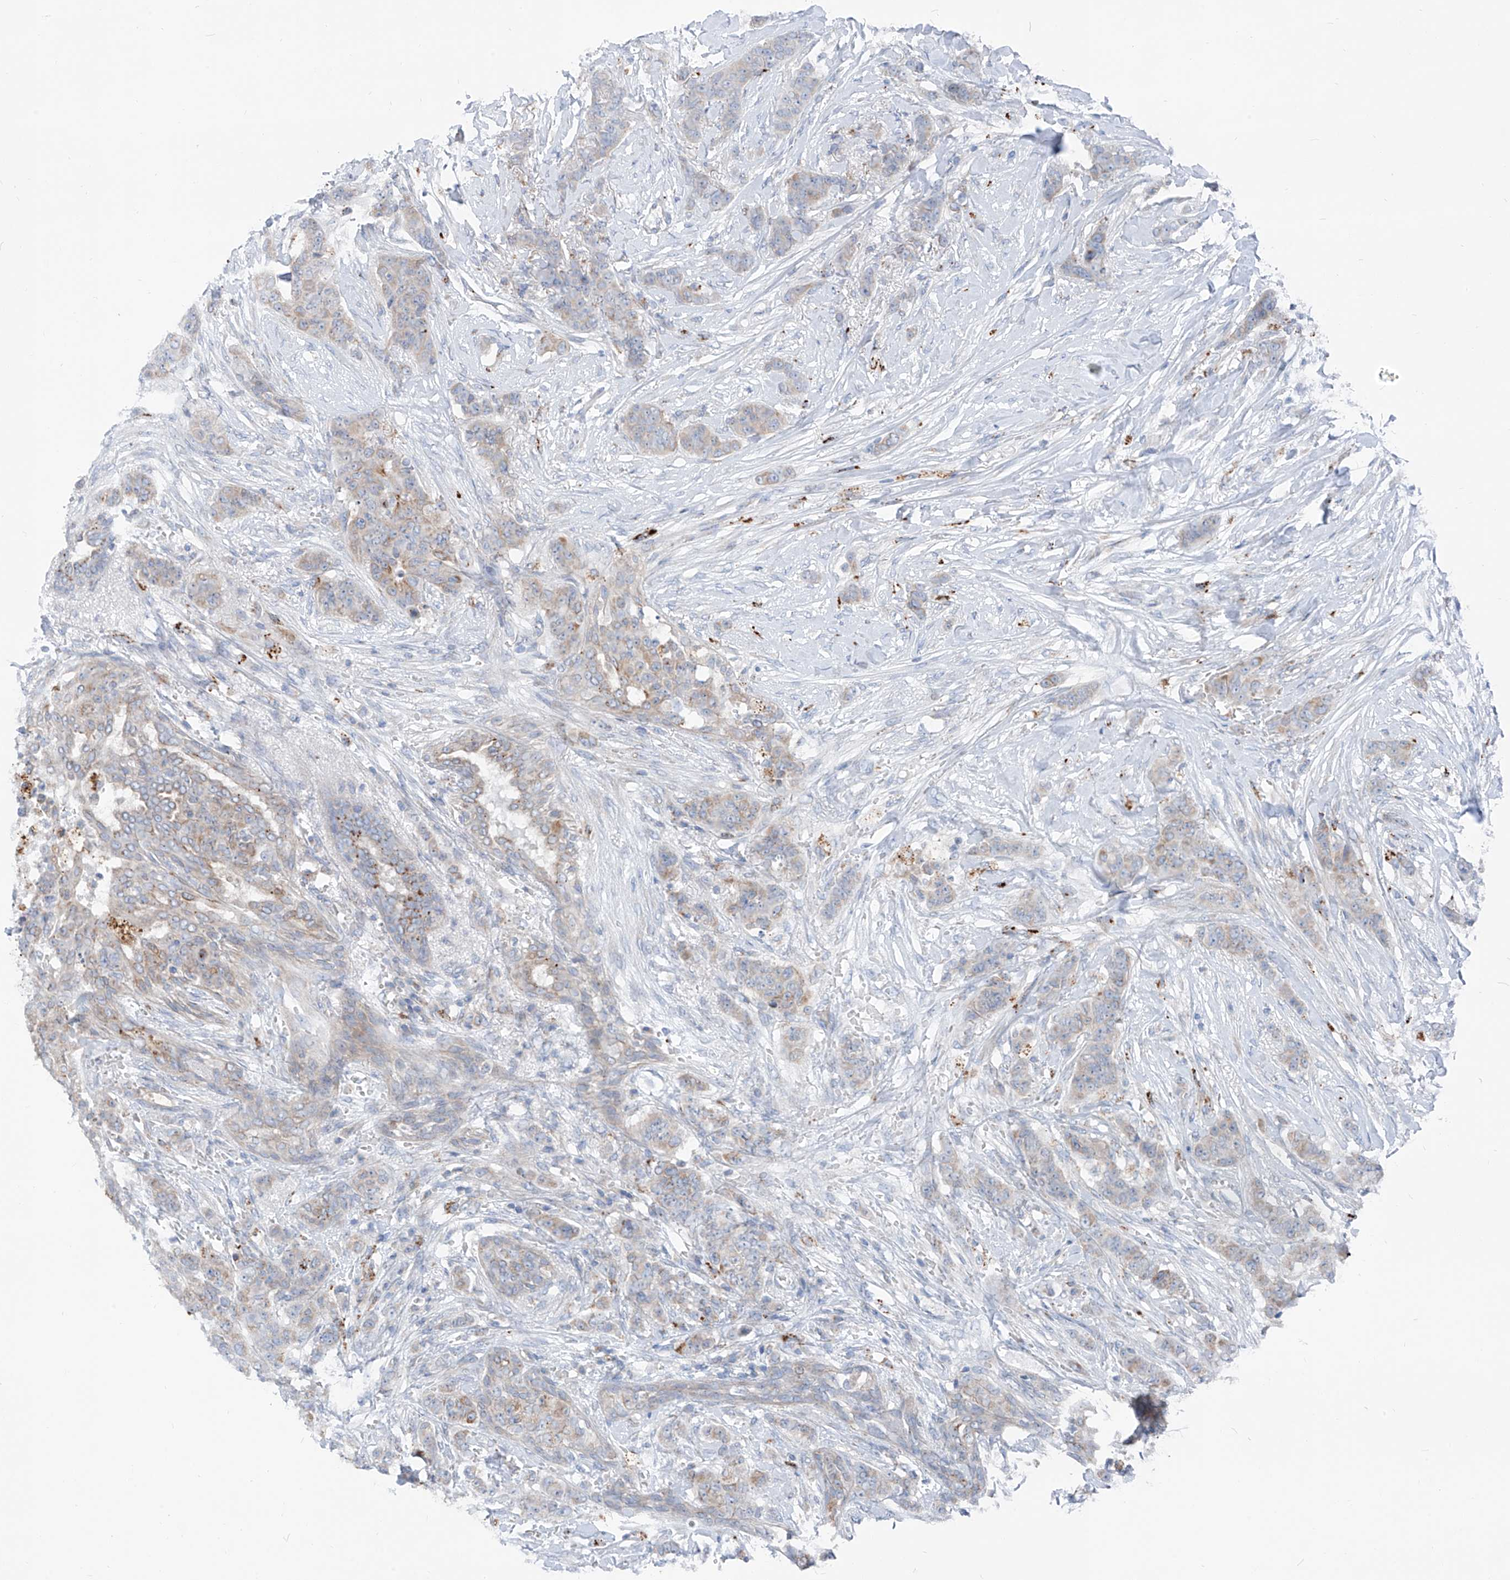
{"staining": {"intensity": "weak", "quantity": ">75%", "location": "cytoplasmic/membranous"}, "tissue": "breast cancer", "cell_type": "Tumor cells", "image_type": "cancer", "snomed": [{"axis": "morphology", "description": "Duct carcinoma"}, {"axis": "topography", "description": "Breast"}], "caption": "This histopathology image displays immunohistochemistry staining of human invasive ductal carcinoma (breast), with low weak cytoplasmic/membranous expression in about >75% of tumor cells.", "gene": "GPR137C", "patient": {"sex": "female", "age": 40}}